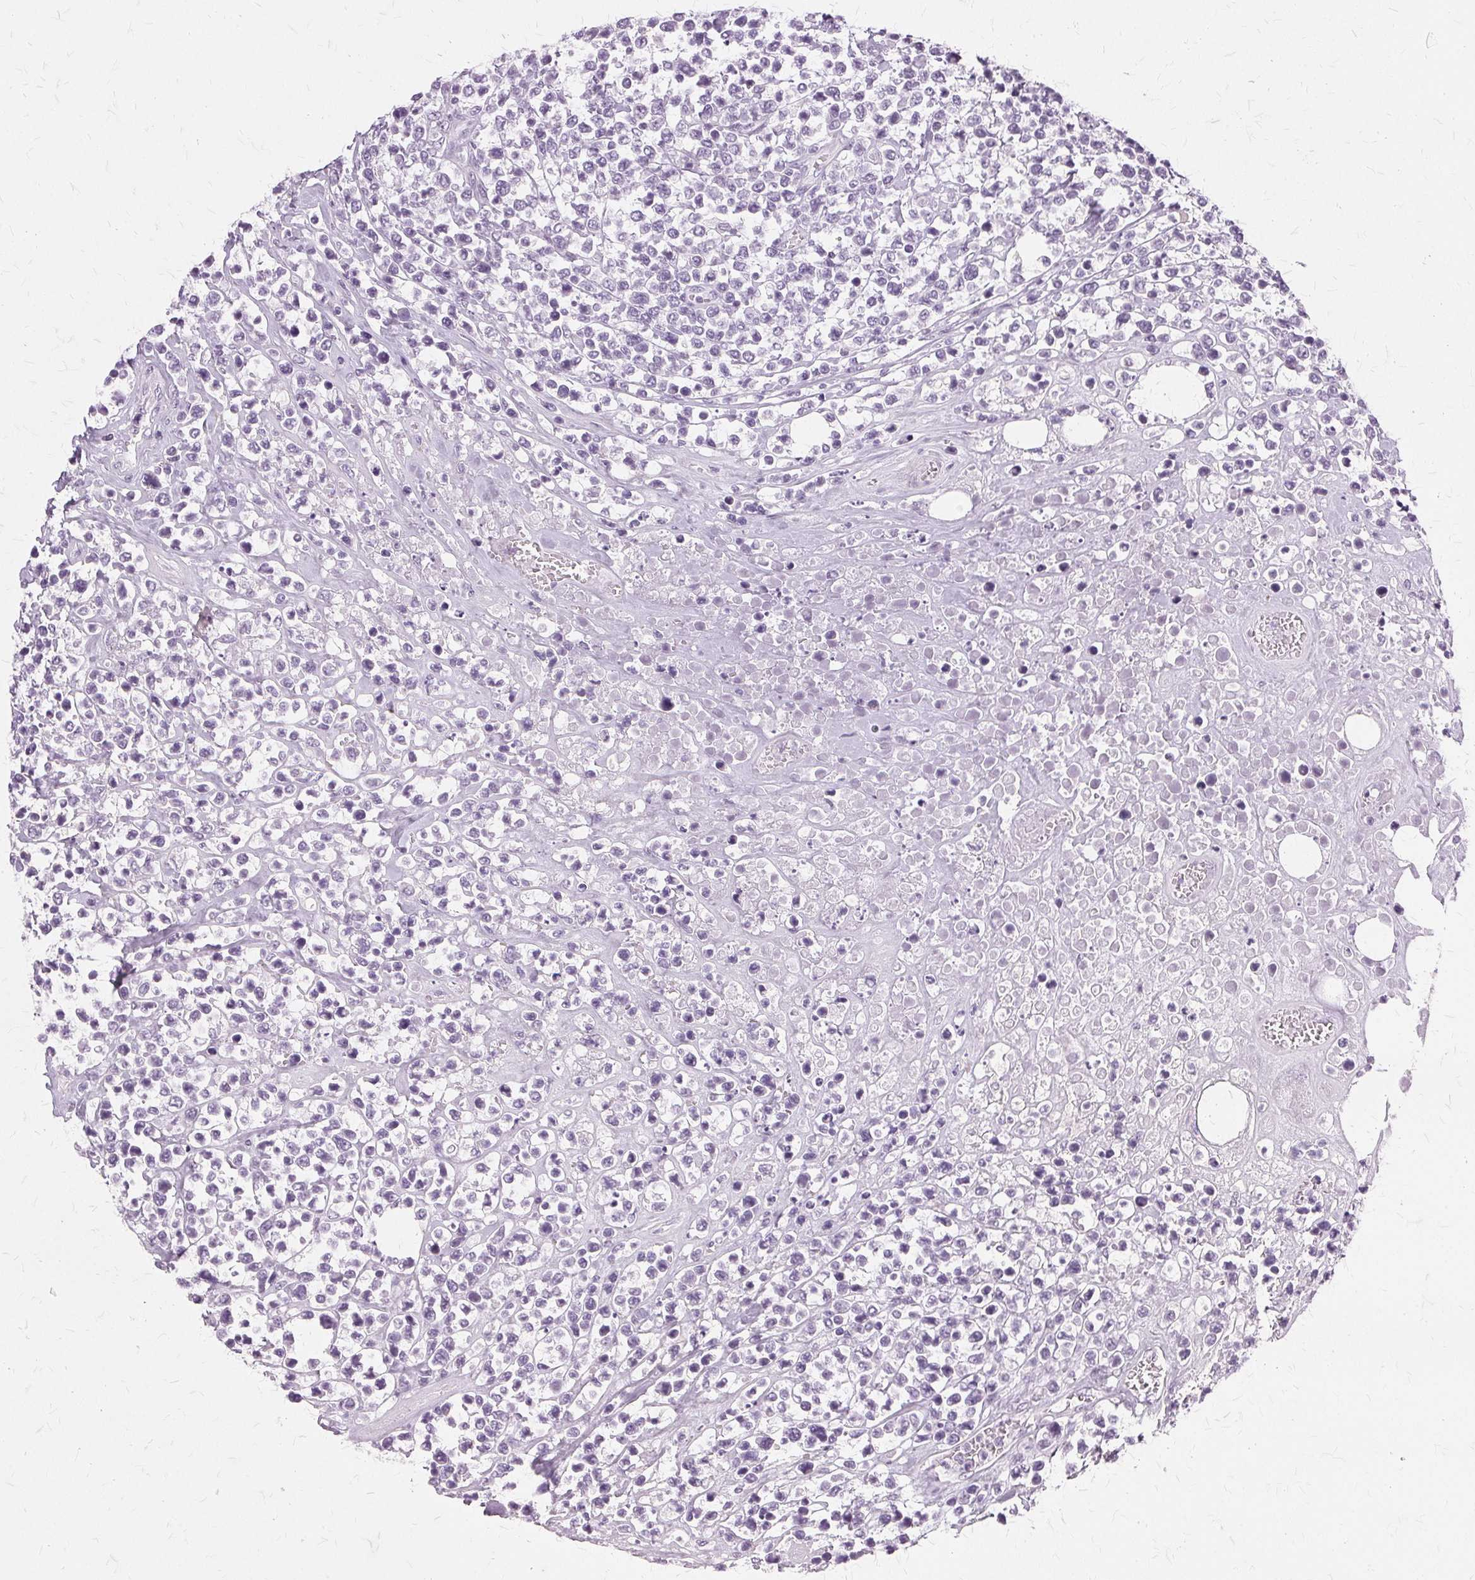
{"staining": {"intensity": "negative", "quantity": "none", "location": "none"}, "tissue": "lymphoma", "cell_type": "Tumor cells", "image_type": "cancer", "snomed": [{"axis": "morphology", "description": "Malignant lymphoma, non-Hodgkin's type, High grade"}, {"axis": "topography", "description": "Soft tissue"}], "caption": "Immunohistochemistry photomicrograph of lymphoma stained for a protein (brown), which exhibits no expression in tumor cells. (DAB (3,3'-diaminobenzidine) immunohistochemistry (IHC) visualized using brightfield microscopy, high magnification).", "gene": "SLC45A3", "patient": {"sex": "female", "age": 56}}